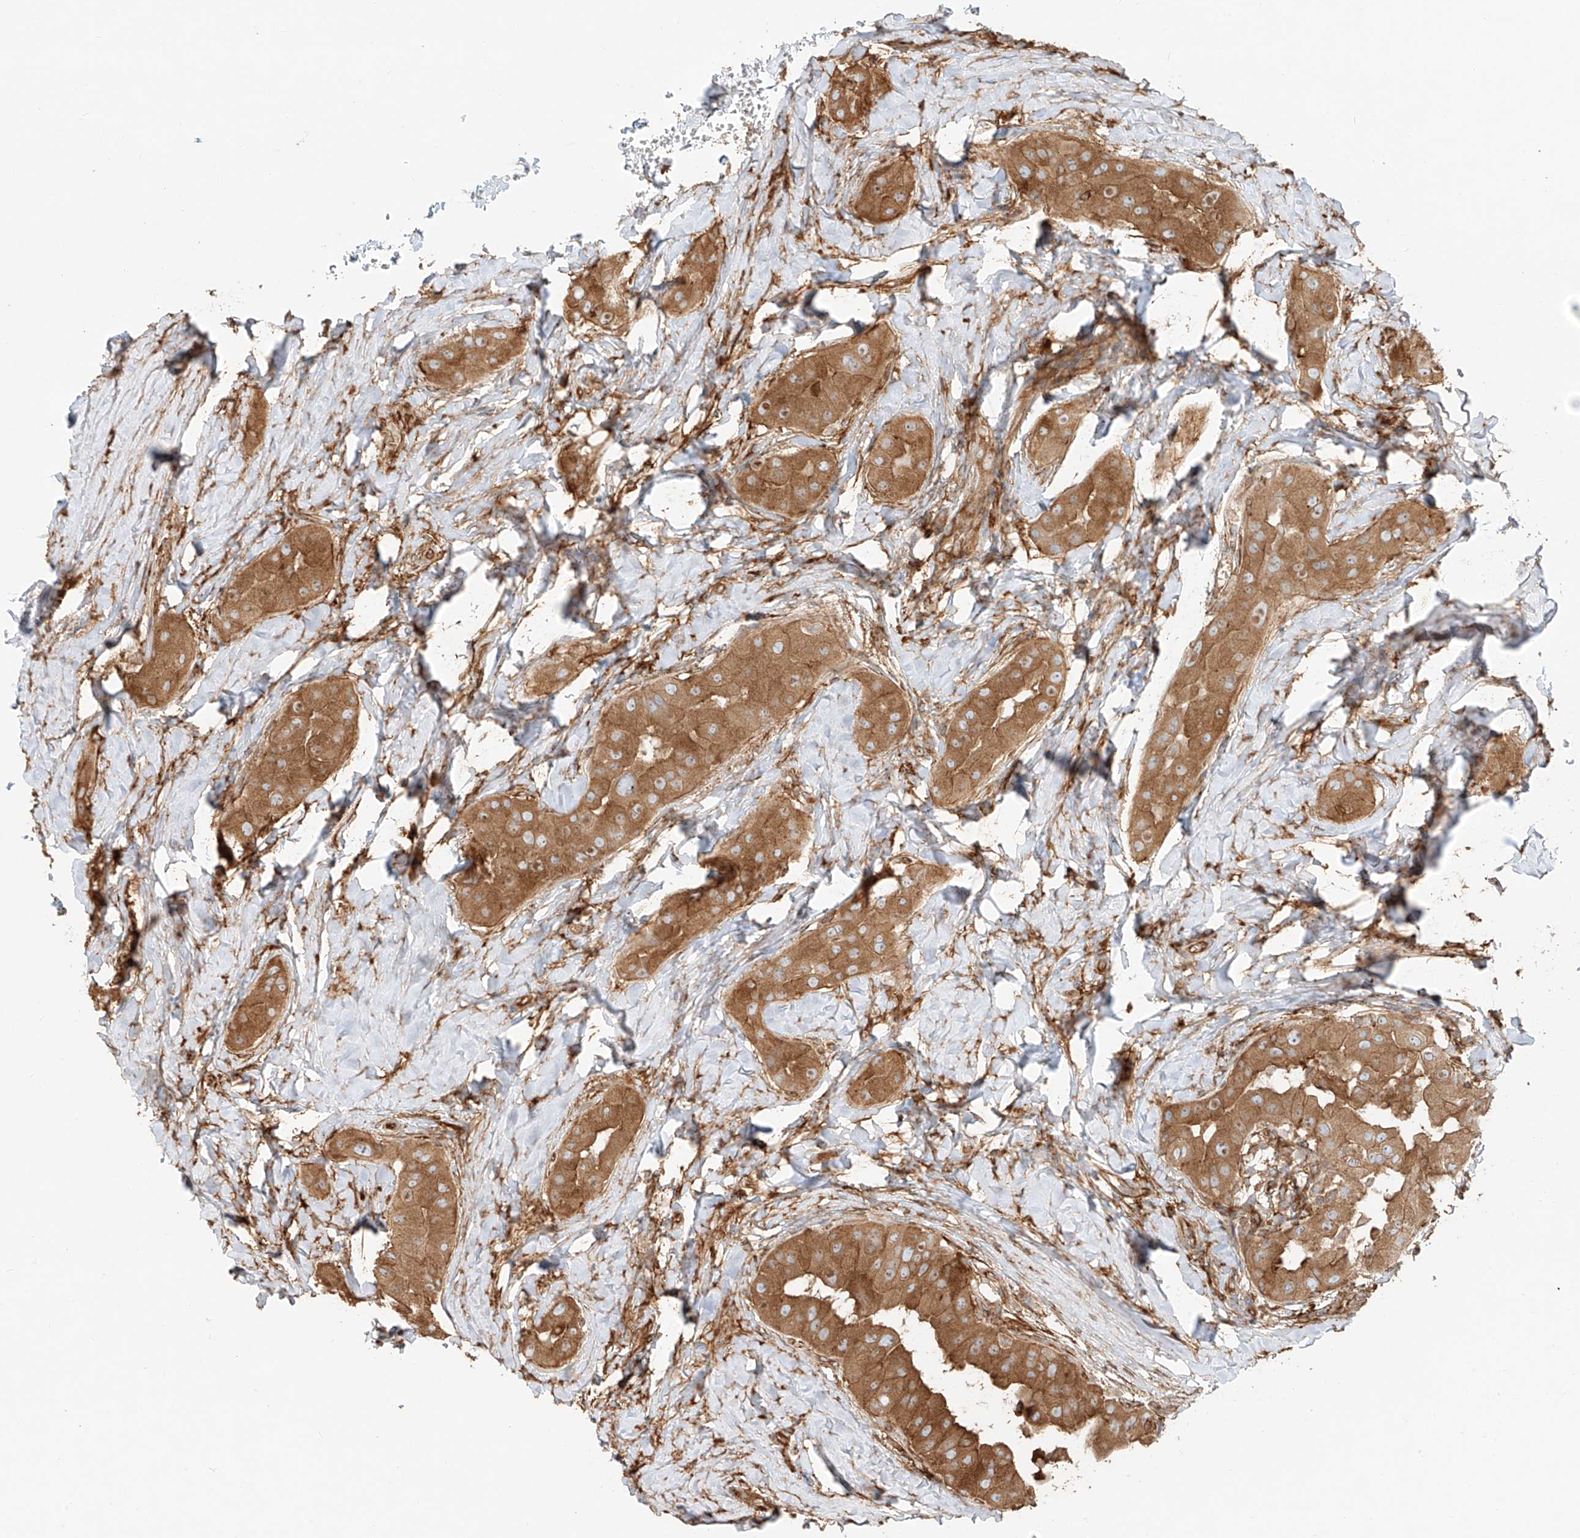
{"staining": {"intensity": "moderate", "quantity": ">75%", "location": "cytoplasmic/membranous"}, "tissue": "thyroid cancer", "cell_type": "Tumor cells", "image_type": "cancer", "snomed": [{"axis": "morphology", "description": "Papillary adenocarcinoma, NOS"}, {"axis": "topography", "description": "Thyroid gland"}], "caption": "Immunohistochemical staining of human thyroid cancer demonstrates medium levels of moderate cytoplasmic/membranous expression in approximately >75% of tumor cells.", "gene": "SNX9", "patient": {"sex": "male", "age": 33}}